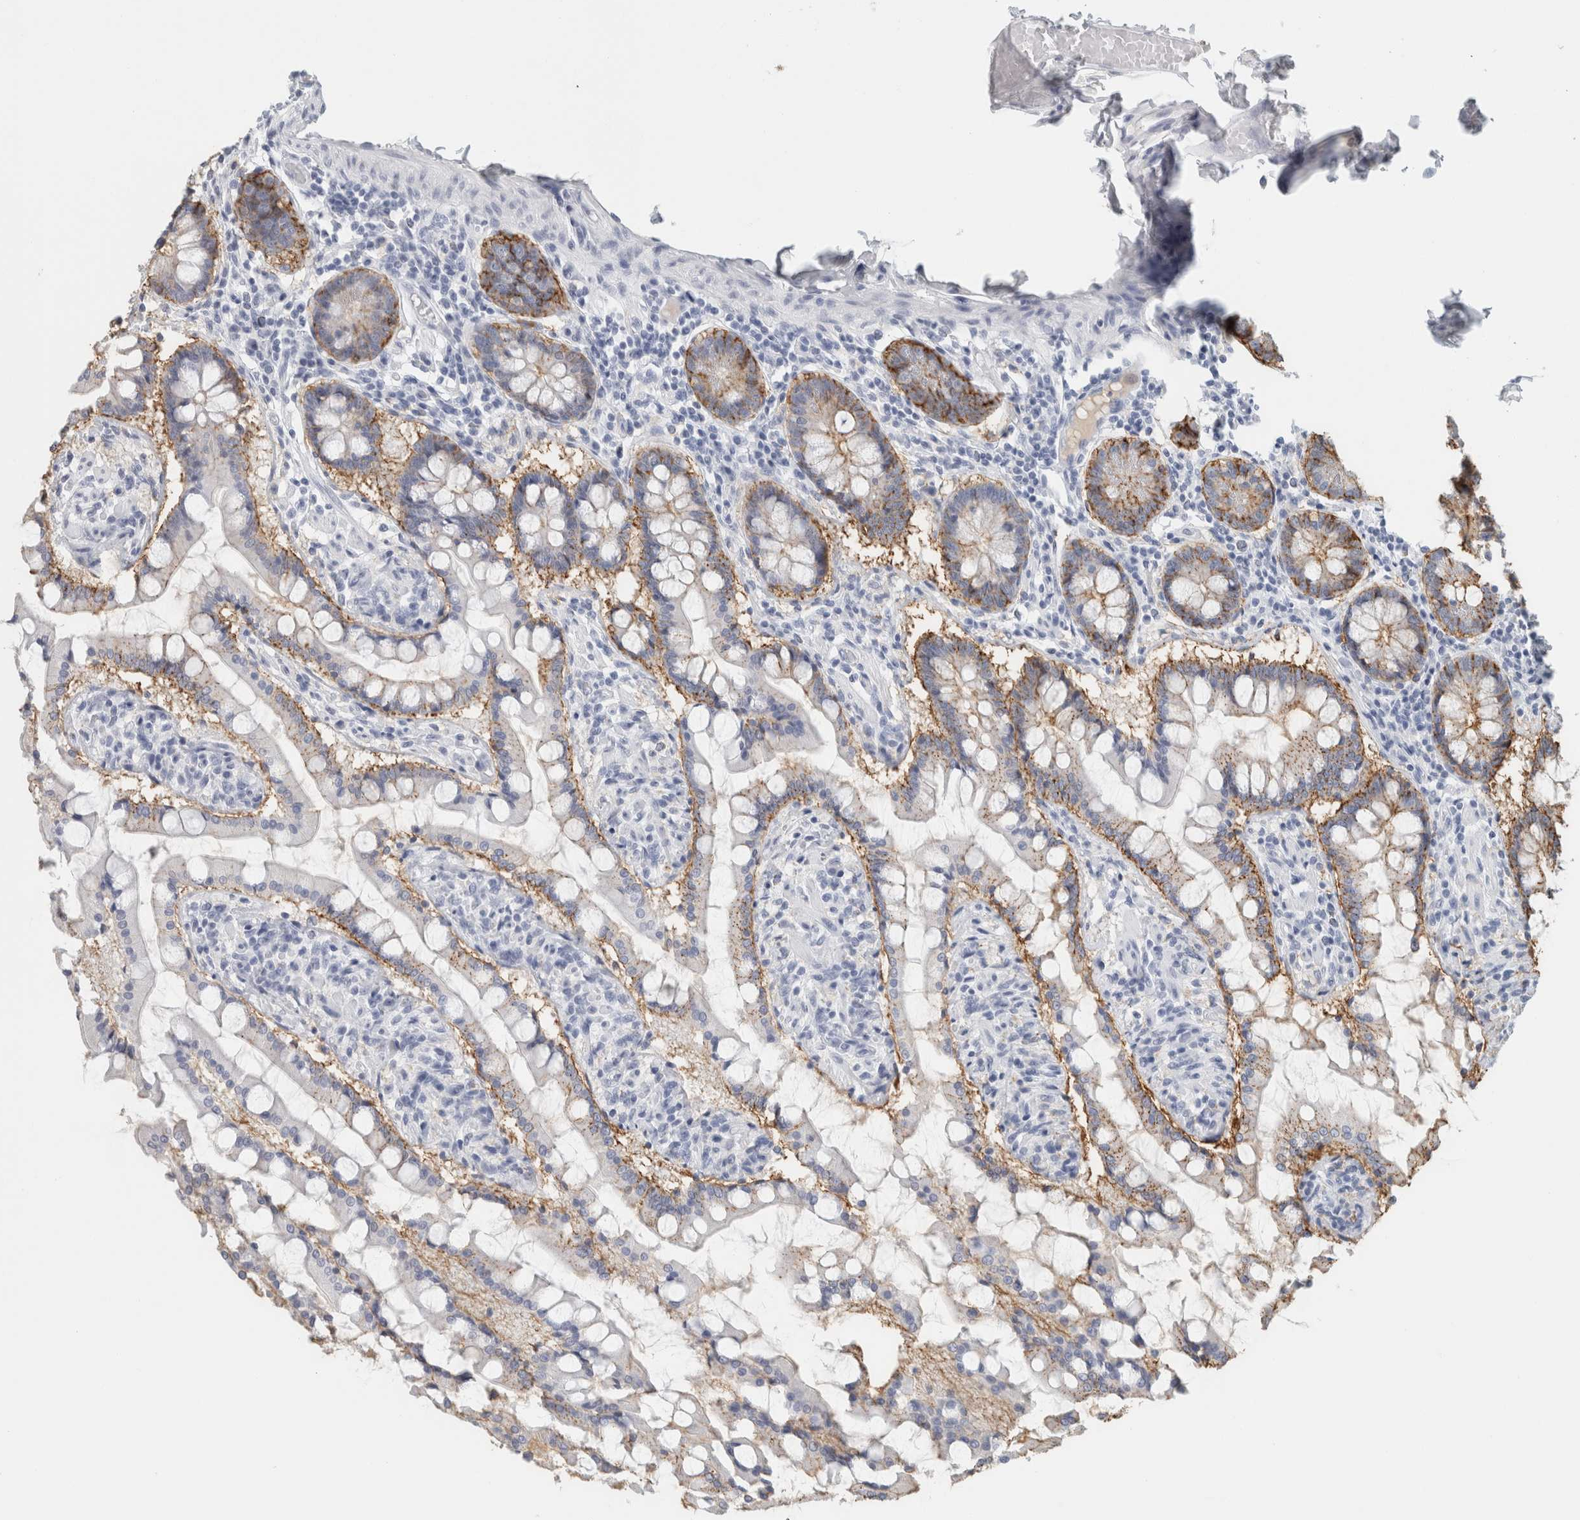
{"staining": {"intensity": "negative", "quantity": "none", "location": "none"}, "tissue": "small intestine", "cell_type": "Glandular cells", "image_type": "normal", "snomed": [{"axis": "morphology", "description": "Normal tissue, NOS"}, {"axis": "topography", "description": "Small intestine"}], "caption": "This is a micrograph of immunohistochemistry (IHC) staining of unremarkable small intestine, which shows no staining in glandular cells. The staining was performed using DAB to visualize the protein expression in brown, while the nuclei were stained in blue with hematoxylin (Magnification: 20x).", "gene": "TSPAN8", "patient": {"sex": "male", "age": 41}}